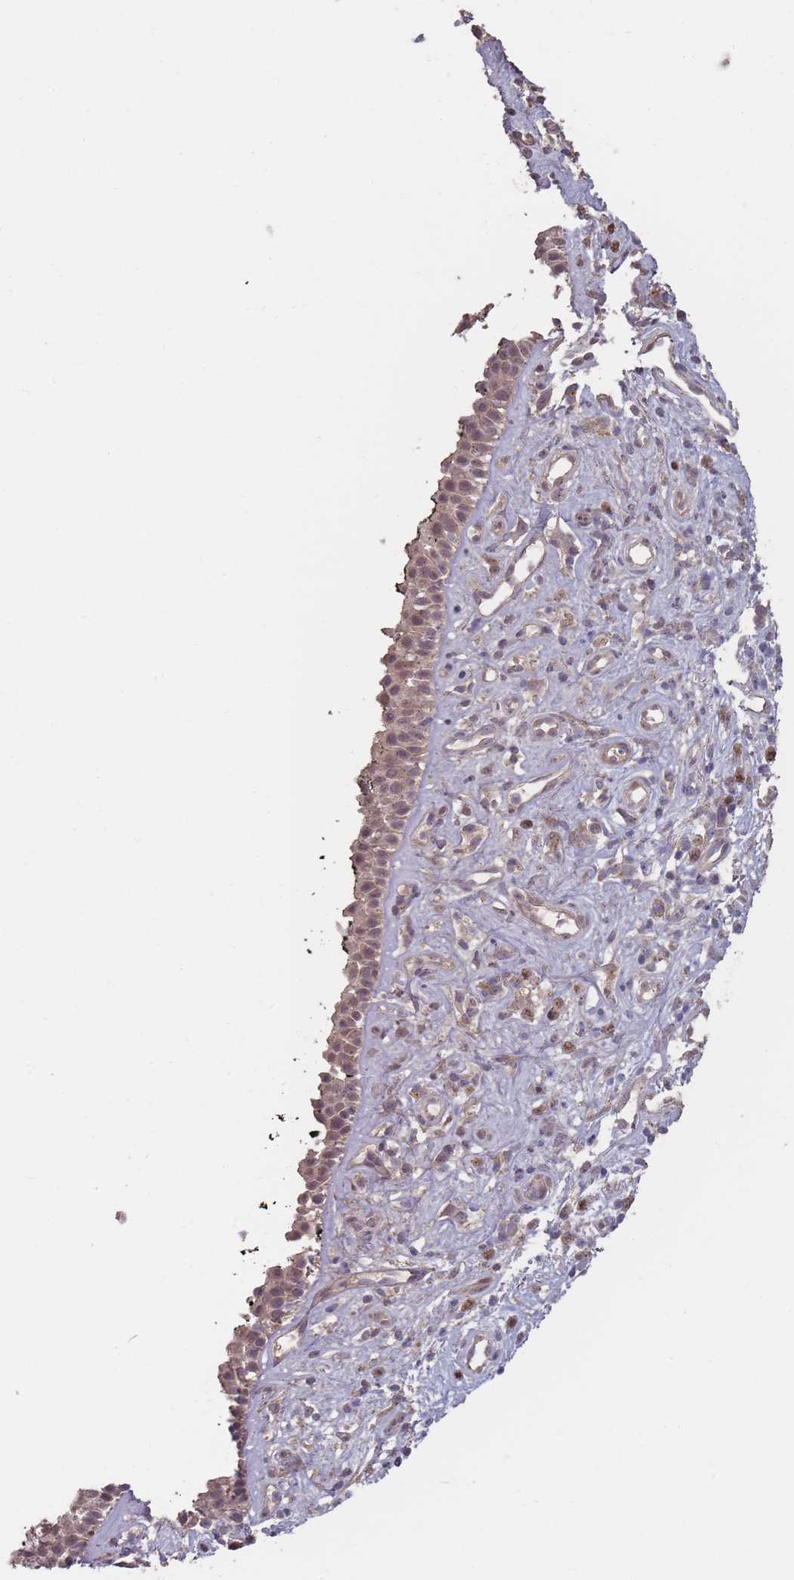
{"staining": {"intensity": "weak", "quantity": ">75%", "location": "nuclear"}, "tissue": "nasopharynx", "cell_type": "Respiratory epithelial cells", "image_type": "normal", "snomed": [{"axis": "morphology", "description": "Normal tissue, NOS"}, {"axis": "morphology", "description": "Squamous cell carcinoma, NOS"}, {"axis": "topography", "description": "Nasopharynx"}, {"axis": "topography", "description": "Head-Neck"}], "caption": "This image displays immunohistochemistry (IHC) staining of unremarkable nasopharynx, with low weak nuclear positivity in approximately >75% of respiratory epithelial cells.", "gene": "ERCC6L", "patient": {"sex": "male", "age": 85}}